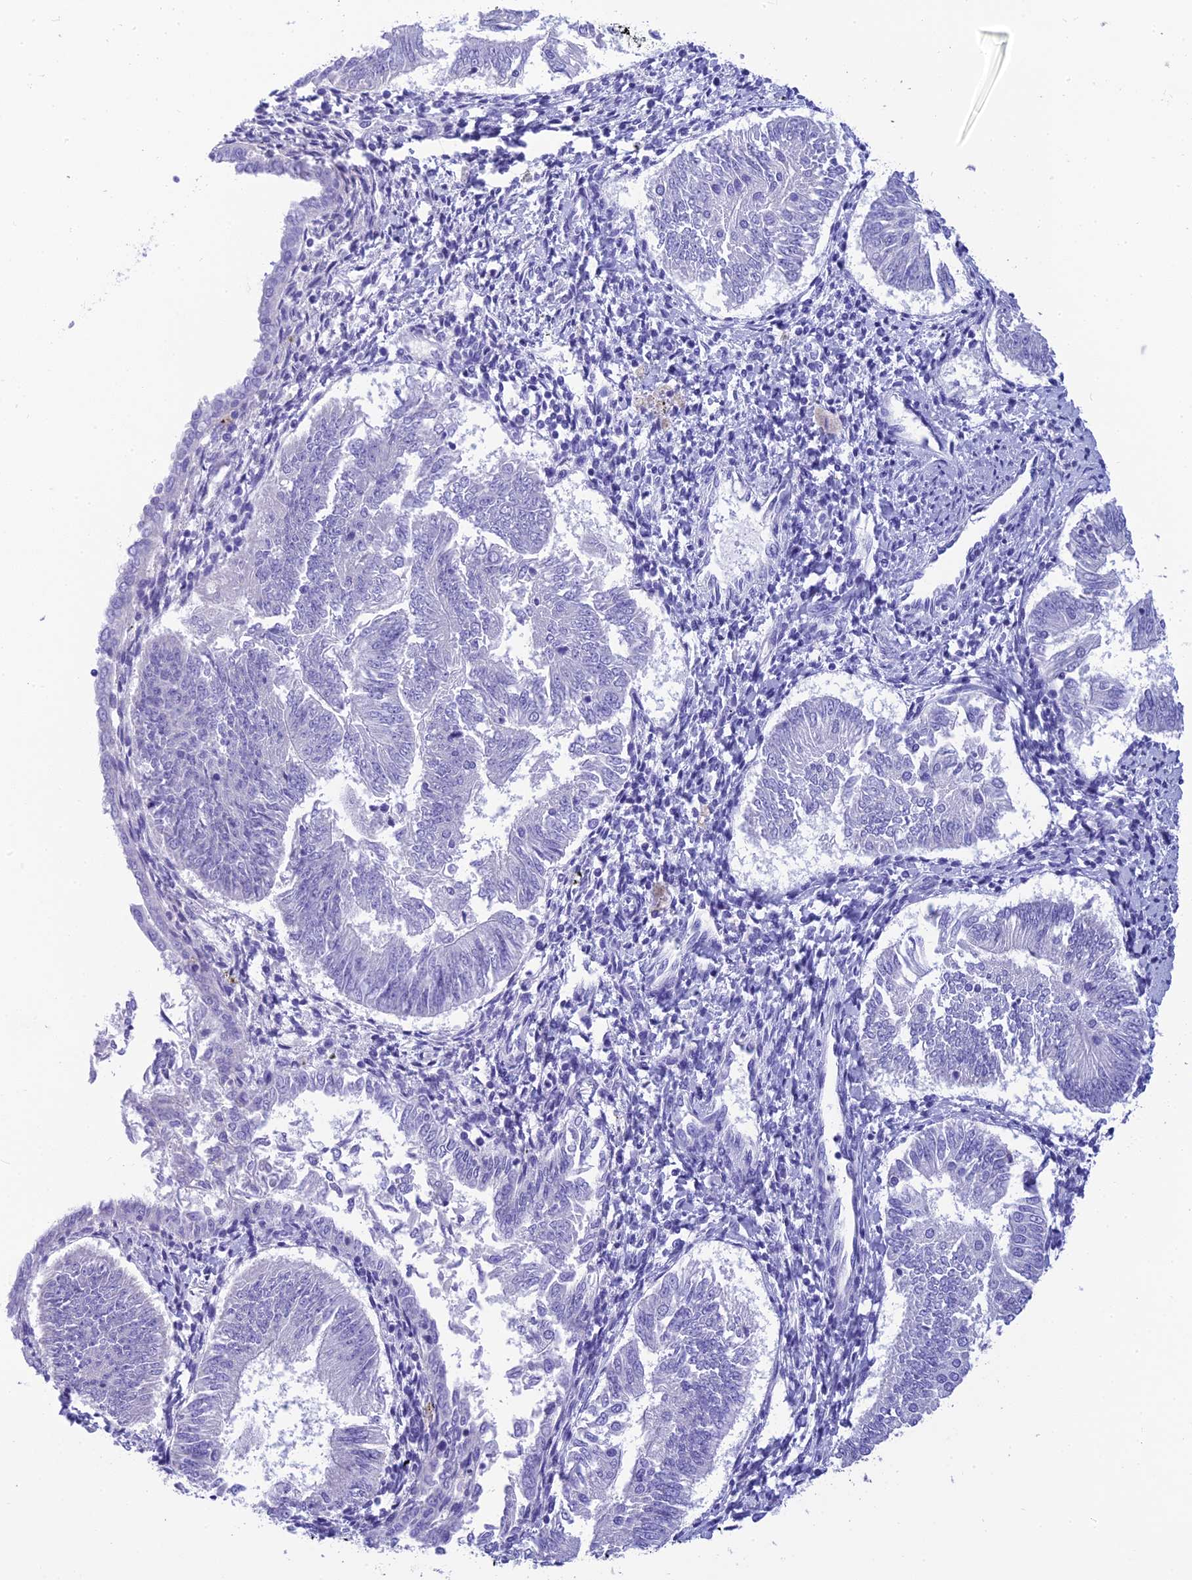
{"staining": {"intensity": "negative", "quantity": "none", "location": "none"}, "tissue": "endometrial cancer", "cell_type": "Tumor cells", "image_type": "cancer", "snomed": [{"axis": "morphology", "description": "Adenocarcinoma, NOS"}, {"axis": "topography", "description": "Endometrium"}], "caption": "Adenocarcinoma (endometrial) stained for a protein using immunohistochemistry (IHC) demonstrates no expression tumor cells.", "gene": "KDELR3", "patient": {"sex": "female", "age": 58}}